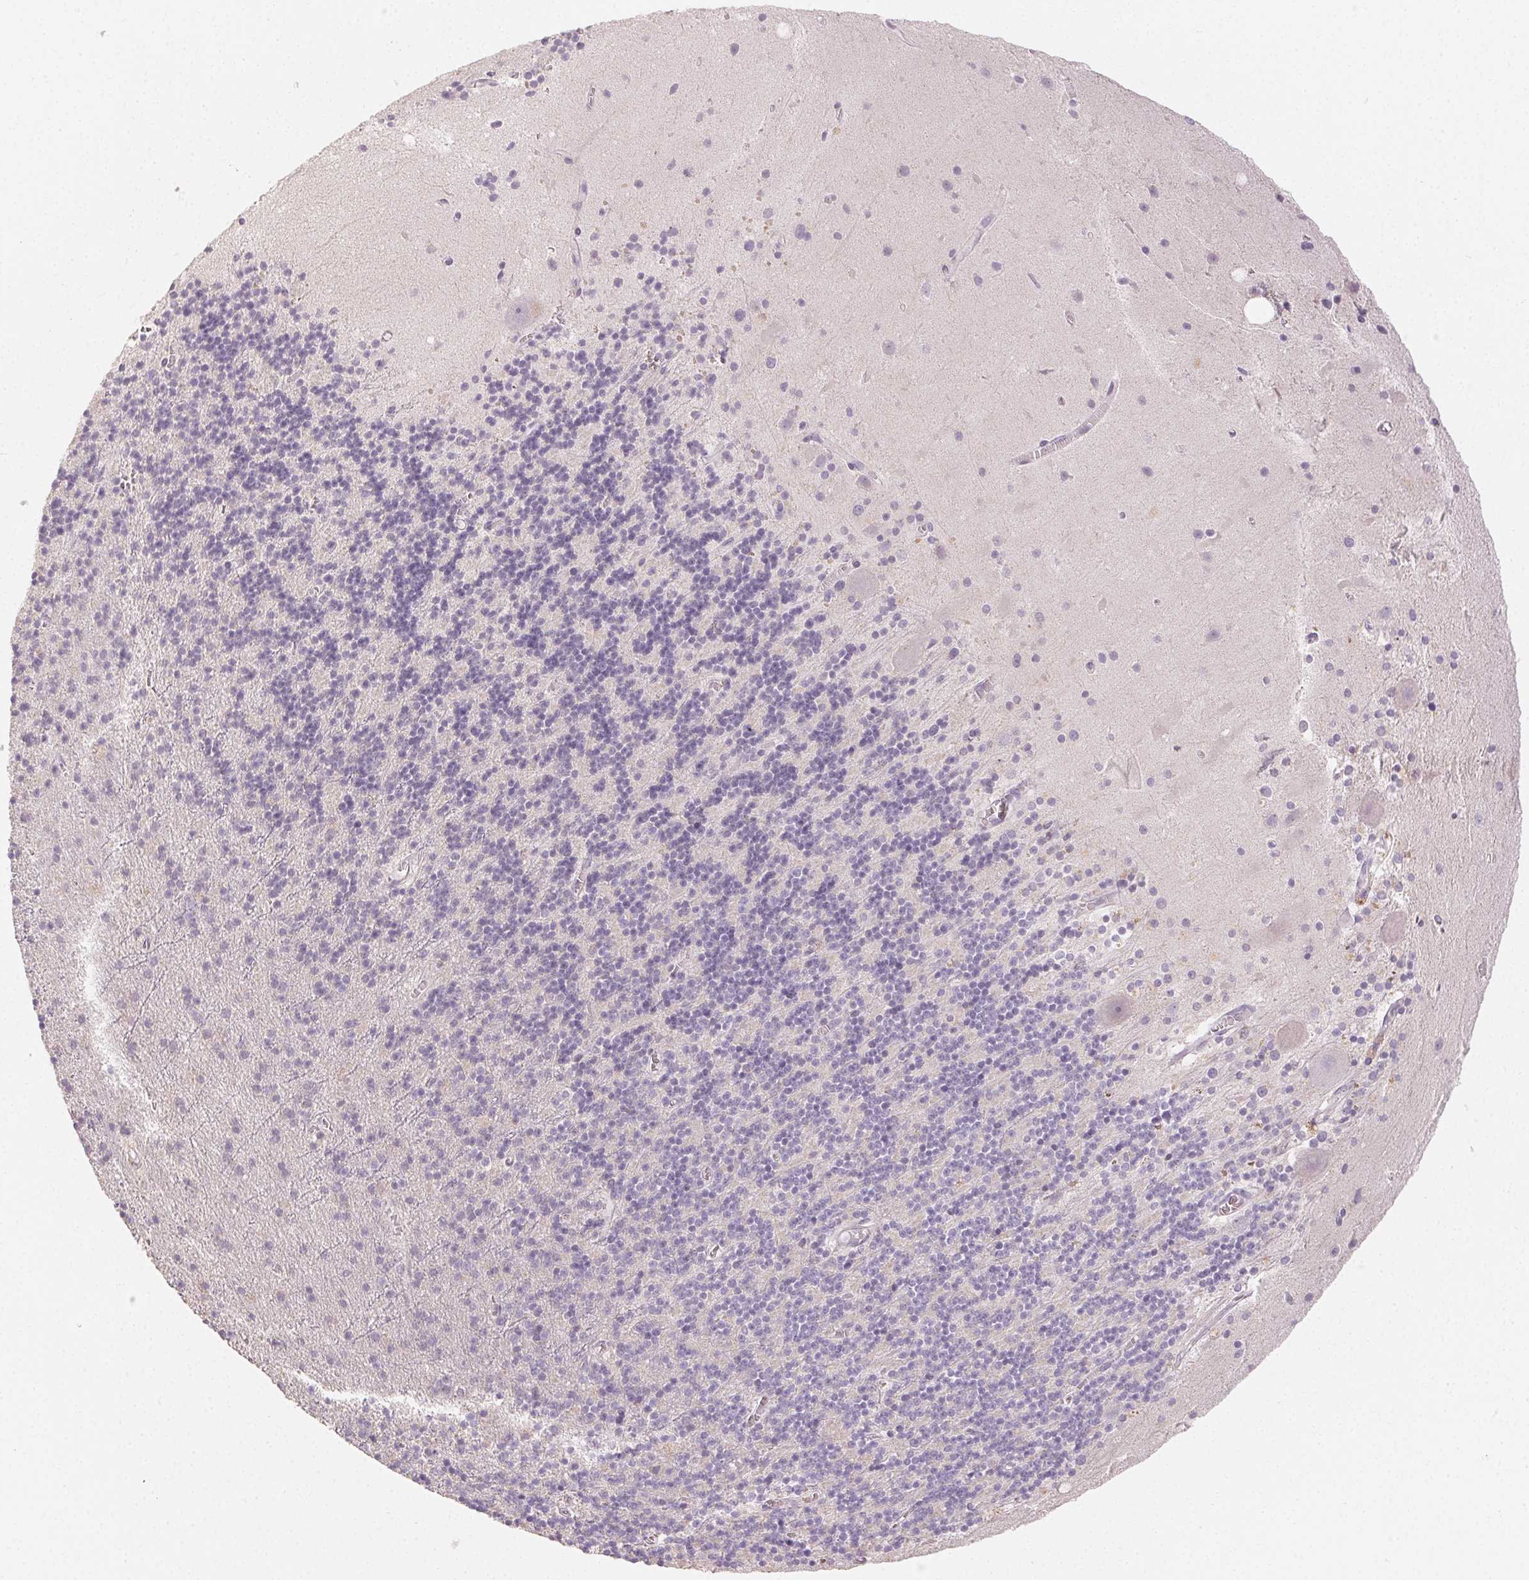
{"staining": {"intensity": "negative", "quantity": "none", "location": "none"}, "tissue": "cerebellum", "cell_type": "Cells in granular layer", "image_type": "normal", "snomed": [{"axis": "morphology", "description": "Normal tissue, NOS"}, {"axis": "topography", "description": "Cerebellum"}], "caption": "Immunohistochemistry micrograph of benign human cerebellum stained for a protein (brown), which shows no staining in cells in granular layer.", "gene": "LVRN", "patient": {"sex": "male", "age": 70}}